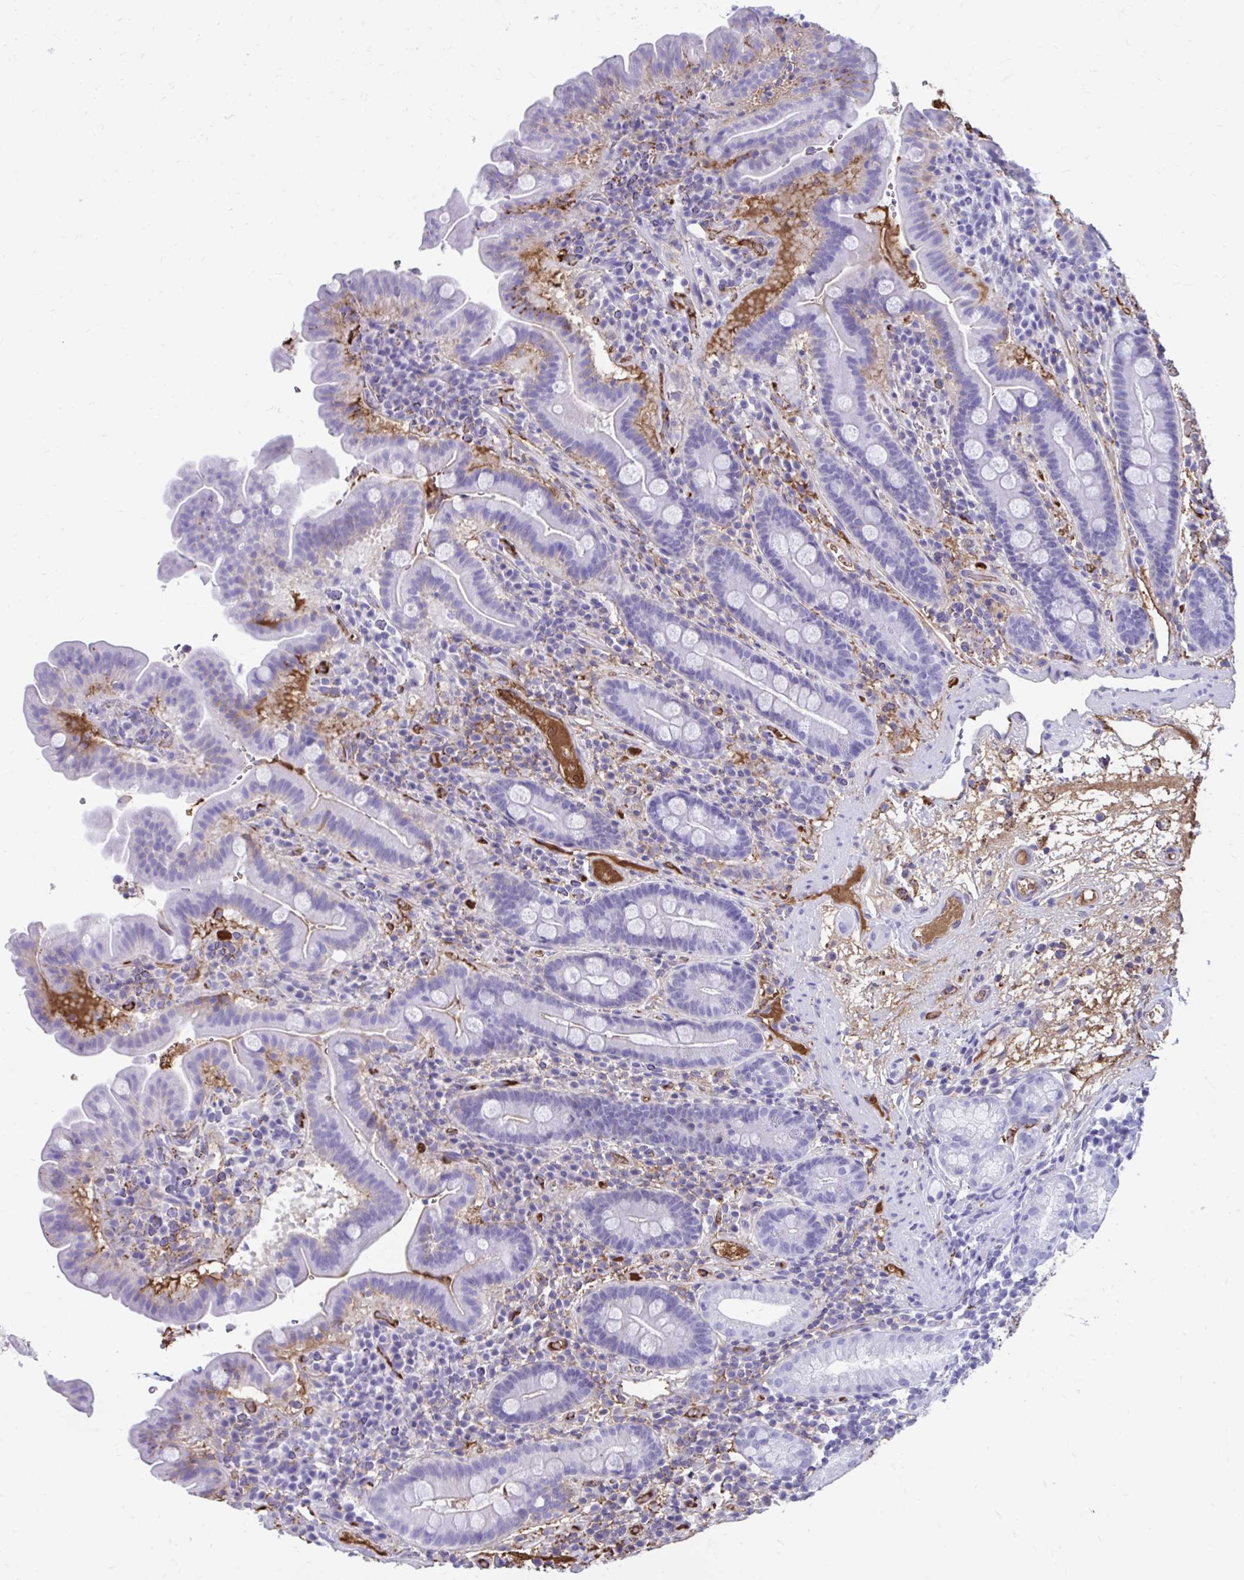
{"staining": {"intensity": "negative", "quantity": "none", "location": "none"}, "tissue": "small intestine", "cell_type": "Glandular cells", "image_type": "normal", "snomed": [{"axis": "morphology", "description": "Normal tissue, NOS"}, {"axis": "topography", "description": "Small intestine"}], "caption": "A micrograph of small intestine stained for a protein demonstrates no brown staining in glandular cells. (Stains: DAB immunohistochemistry with hematoxylin counter stain, Microscopy: brightfield microscopy at high magnification).", "gene": "SMIM9", "patient": {"sex": "male", "age": 26}}